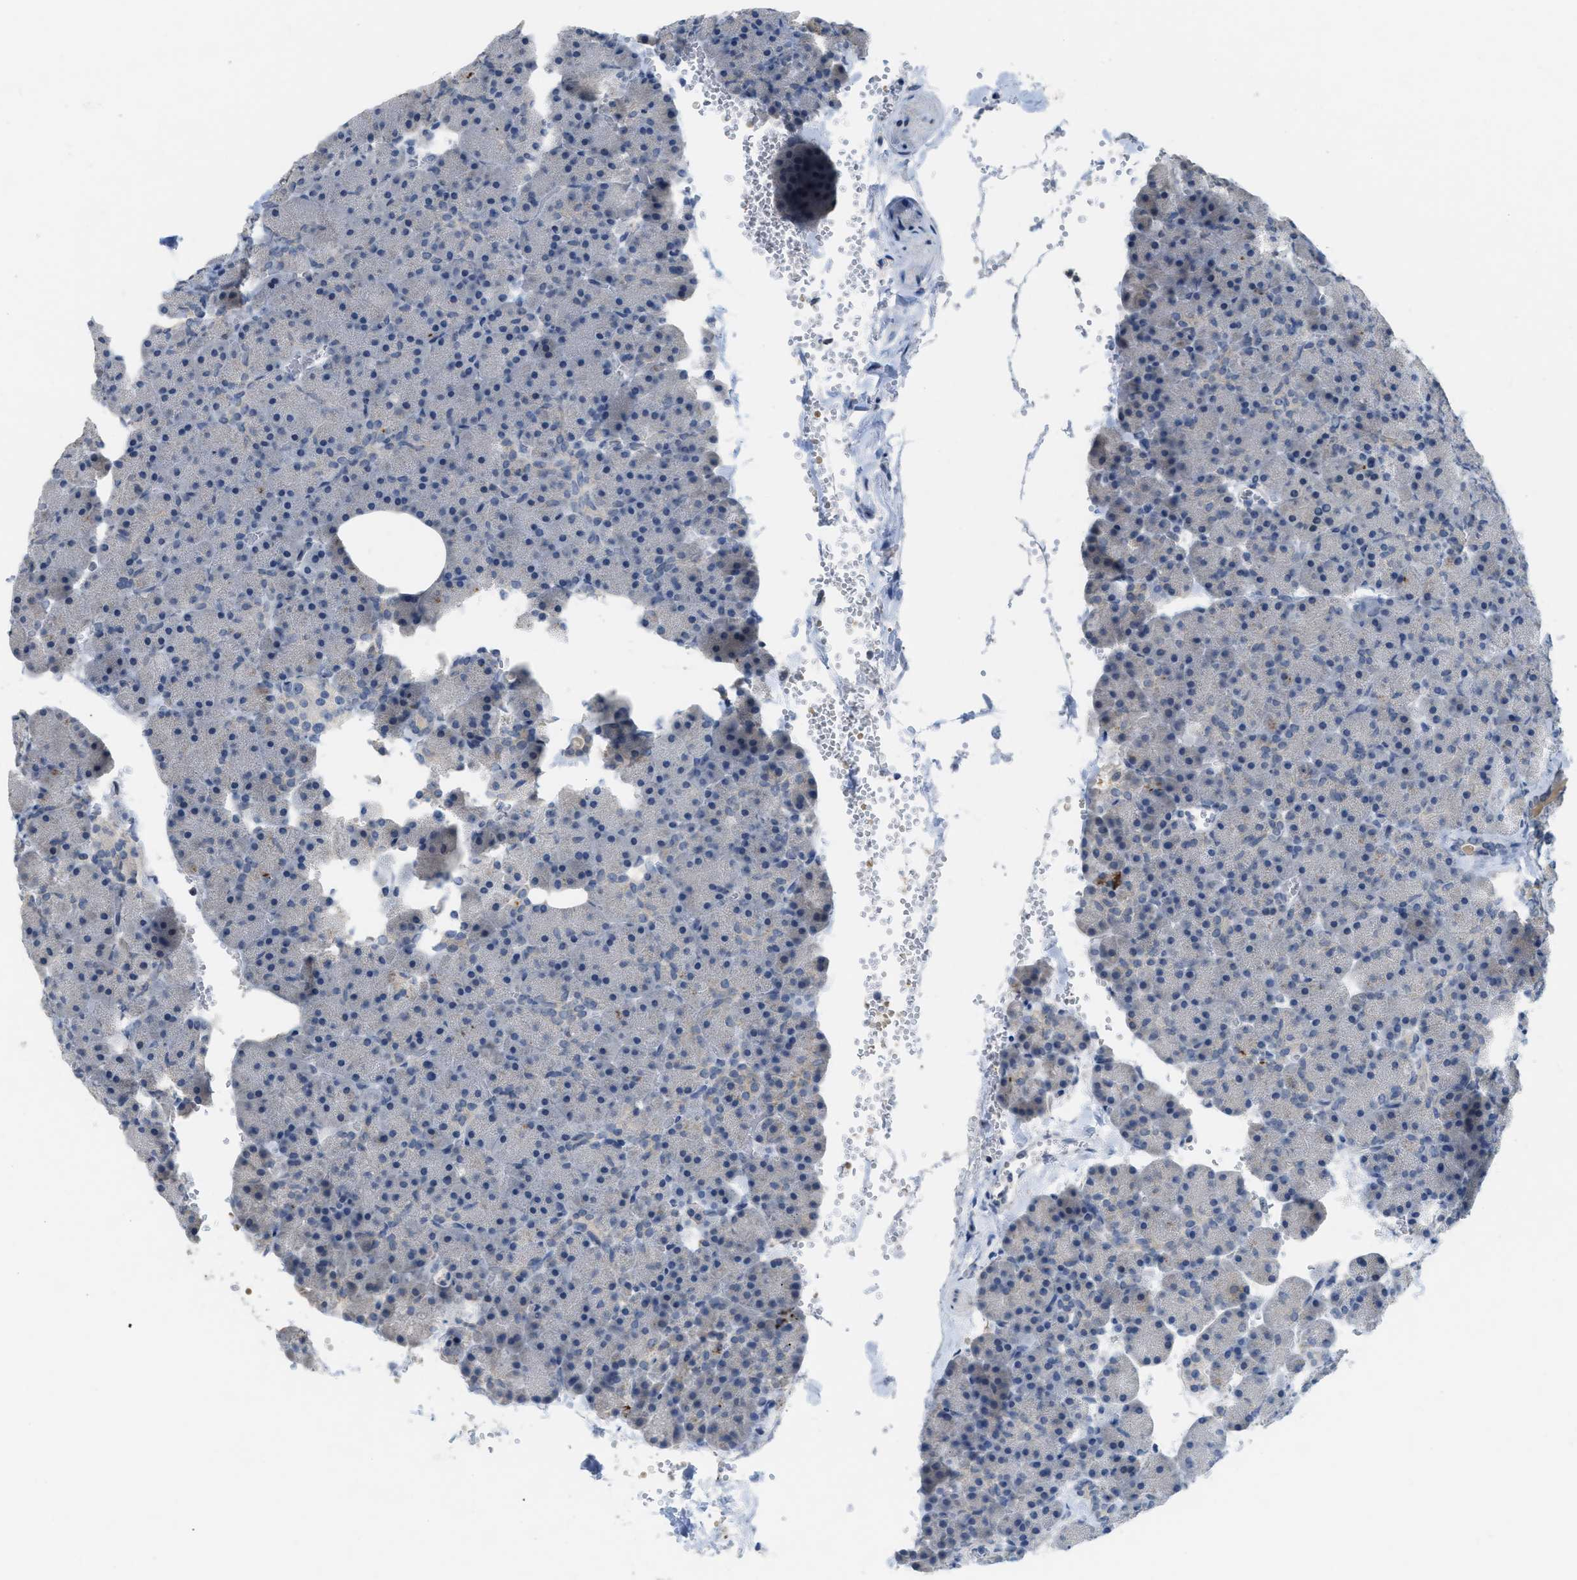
{"staining": {"intensity": "negative", "quantity": "none", "location": "none"}, "tissue": "pancreas", "cell_type": "Exocrine glandular cells", "image_type": "normal", "snomed": [{"axis": "morphology", "description": "Normal tissue, NOS"}, {"axis": "topography", "description": "Pancreas"}], "caption": "Image shows no protein expression in exocrine glandular cells of benign pancreas.", "gene": "TXNDC2", "patient": {"sex": "female", "age": 35}}